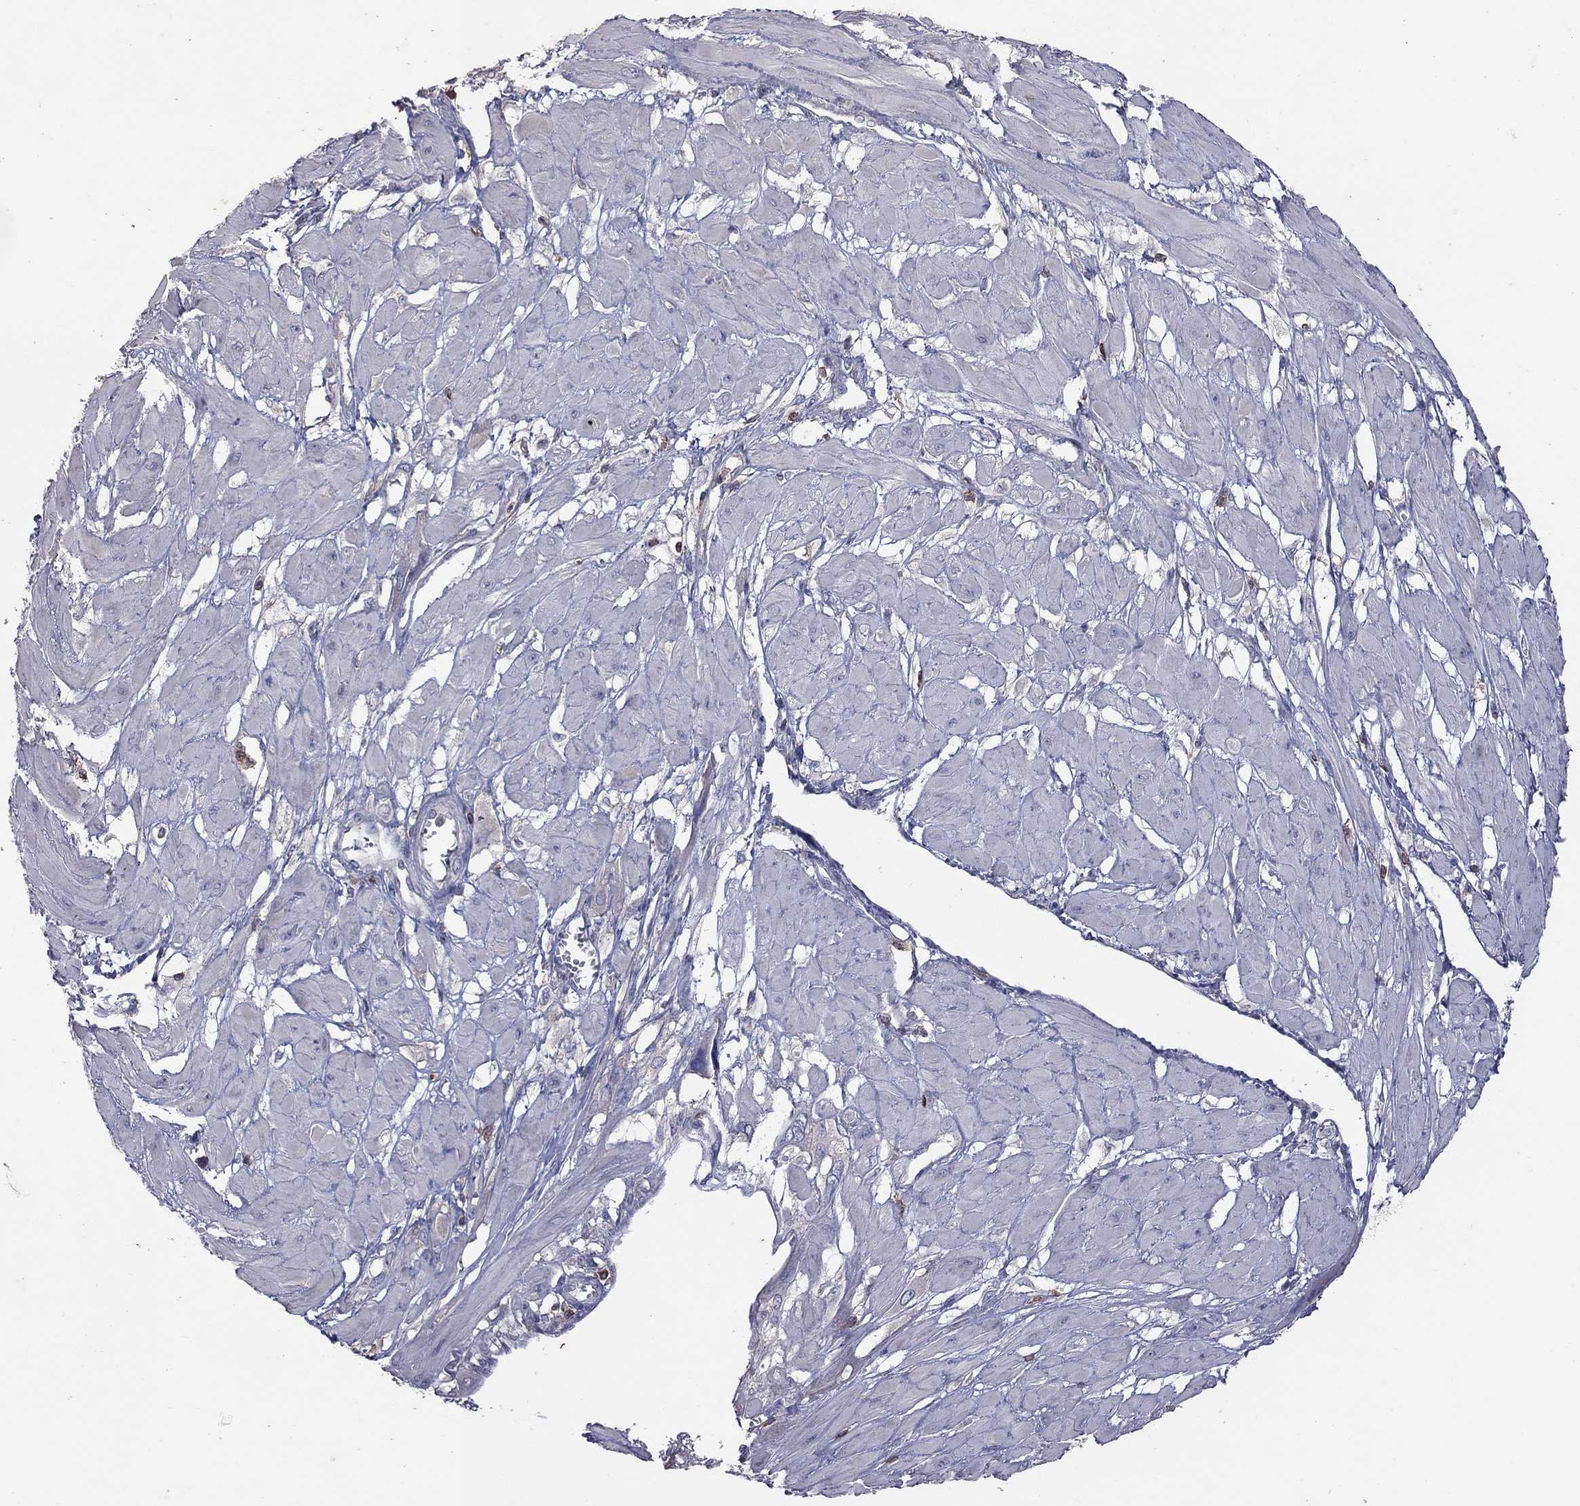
{"staining": {"intensity": "negative", "quantity": "none", "location": "none"}, "tissue": "cervical cancer", "cell_type": "Tumor cells", "image_type": "cancer", "snomed": [{"axis": "morphology", "description": "Squamous cell carcinoma, NOS"}, {"axis": "topography", "description": "Cervix"}], "caption": "This is a histopathology image of immunohistochemistry (IHC) staining of squamous cell carcinoma (cervical), which shows no positivity in tumor cells. (DAB (3,3'-diaminobenzidine) immunohistochemistry, high magnification).", "gene": "IPCEF1", "patient": {"sex": "female", "age": 34}}